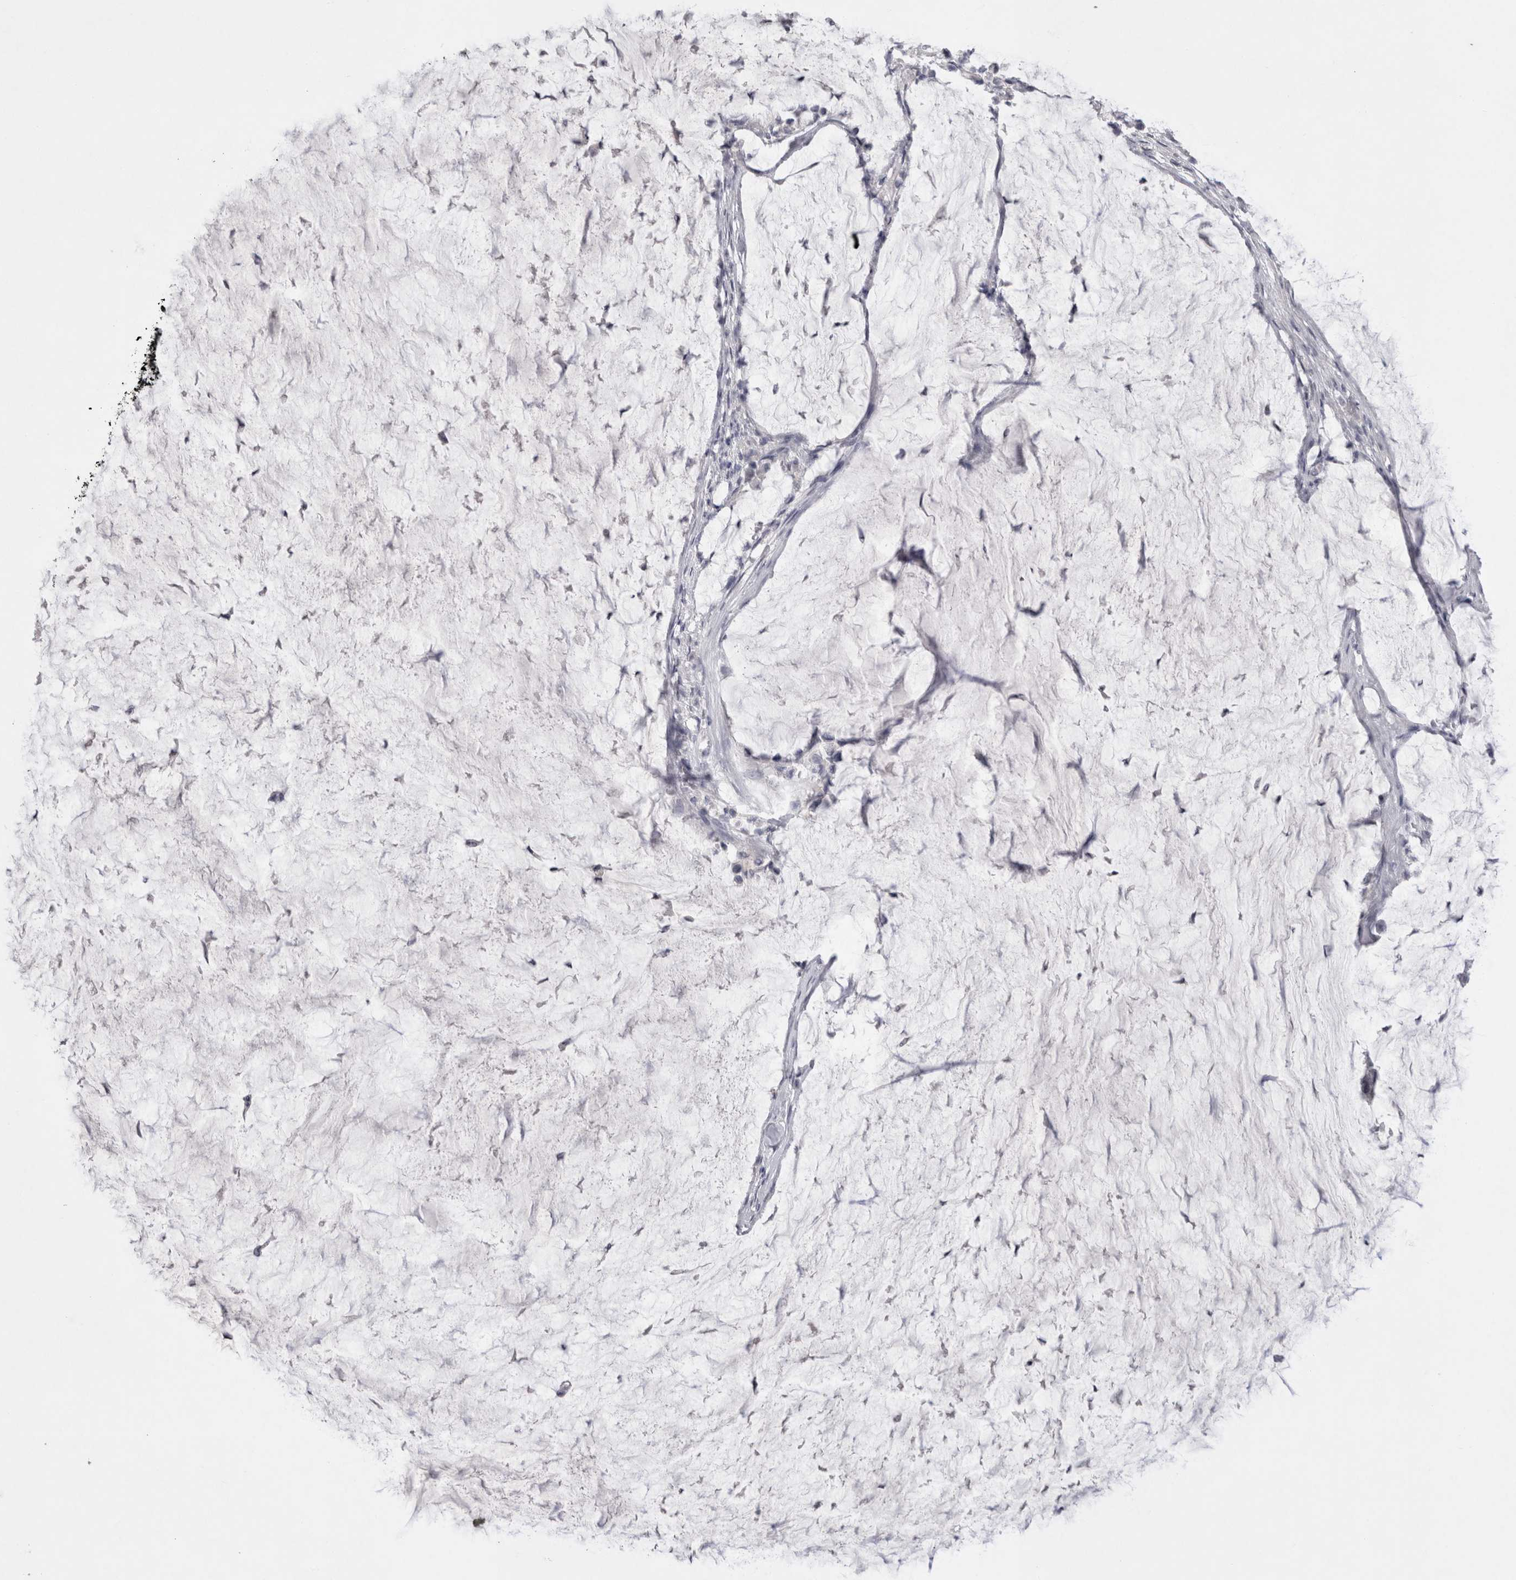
{"staining": {"intensity": "negative", "quantity": "none", "location": "none"}, "tissue": "pancreatic cancer", "cell_type": "Tumor cells", "image_type": "cancer", "snomed": [{"axis": "morphology", "description": "Adenocarcinoma, NOS"}, {"axis": "topography", "description": "Pancreas"}], "caption": "This is a image of immunohistochemistry (IHC) staining of pancreatic cancer (adenocarcinoma), which shows no expression in tumor cells.", "gene": "ADAM2", "patient": {"sex": "male", "age": 41}}